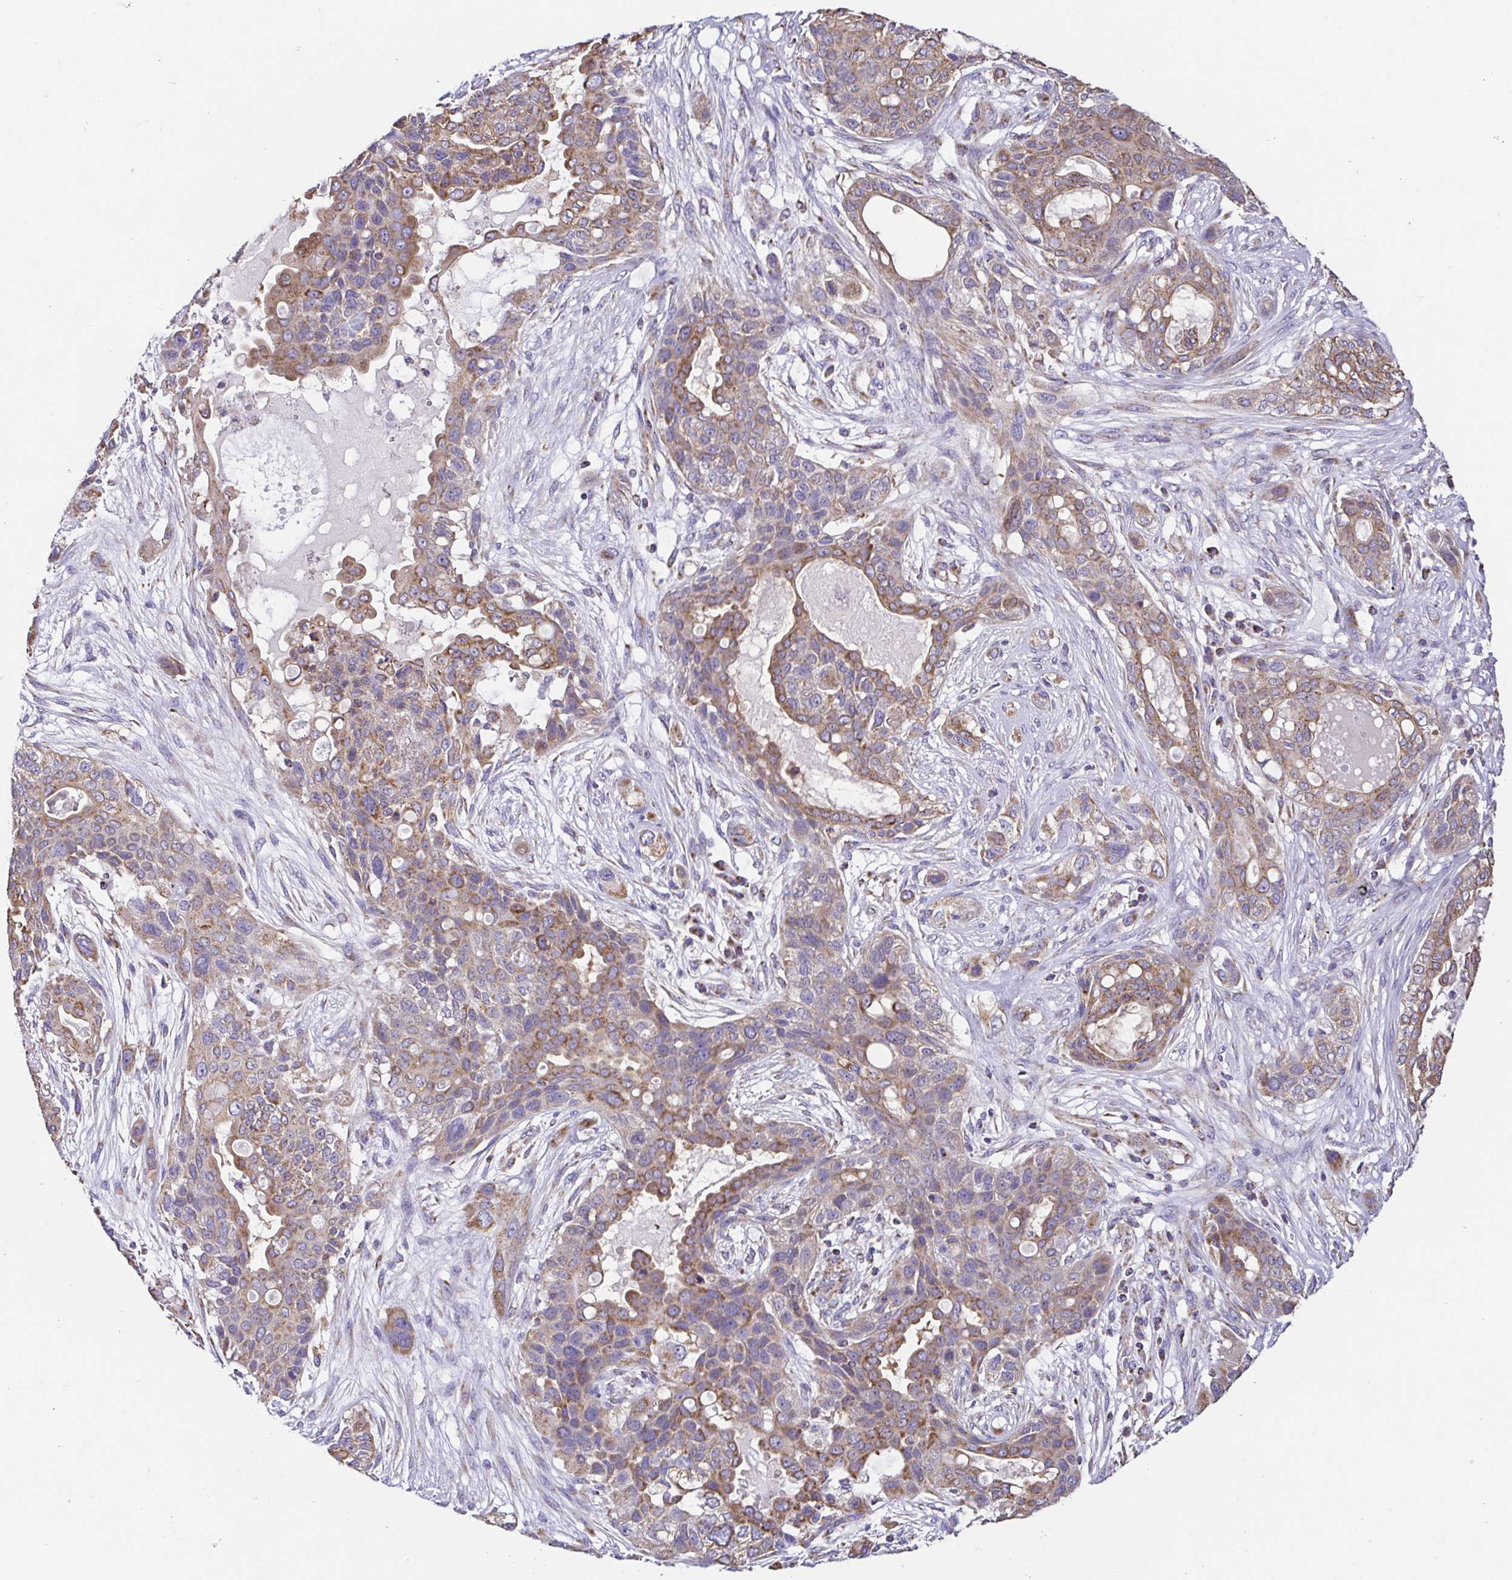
{"staining": {"intensity": "moderate", "quantity": ">75%", "location": "cytoplasmic/membranous"}, "tissue": "lung cancer", "cell_type": "Tumor cells", "image_type": "cancer", "snomed": [{"axis": "morphology", "description": "Squamous cell carcinoma, NOS"}, {"axis": "topography", "description": "Lung"}], "caption": "A high-resolution micrograph shows immunohistochemistry staining of lung cancer (squamous cell carcinoma), which shows moderate cytoplasmic/membranous expression in approximately >75% of tumor cells.", "gene": "GINM1", "patient": {"sex": "female", "age": 70}}